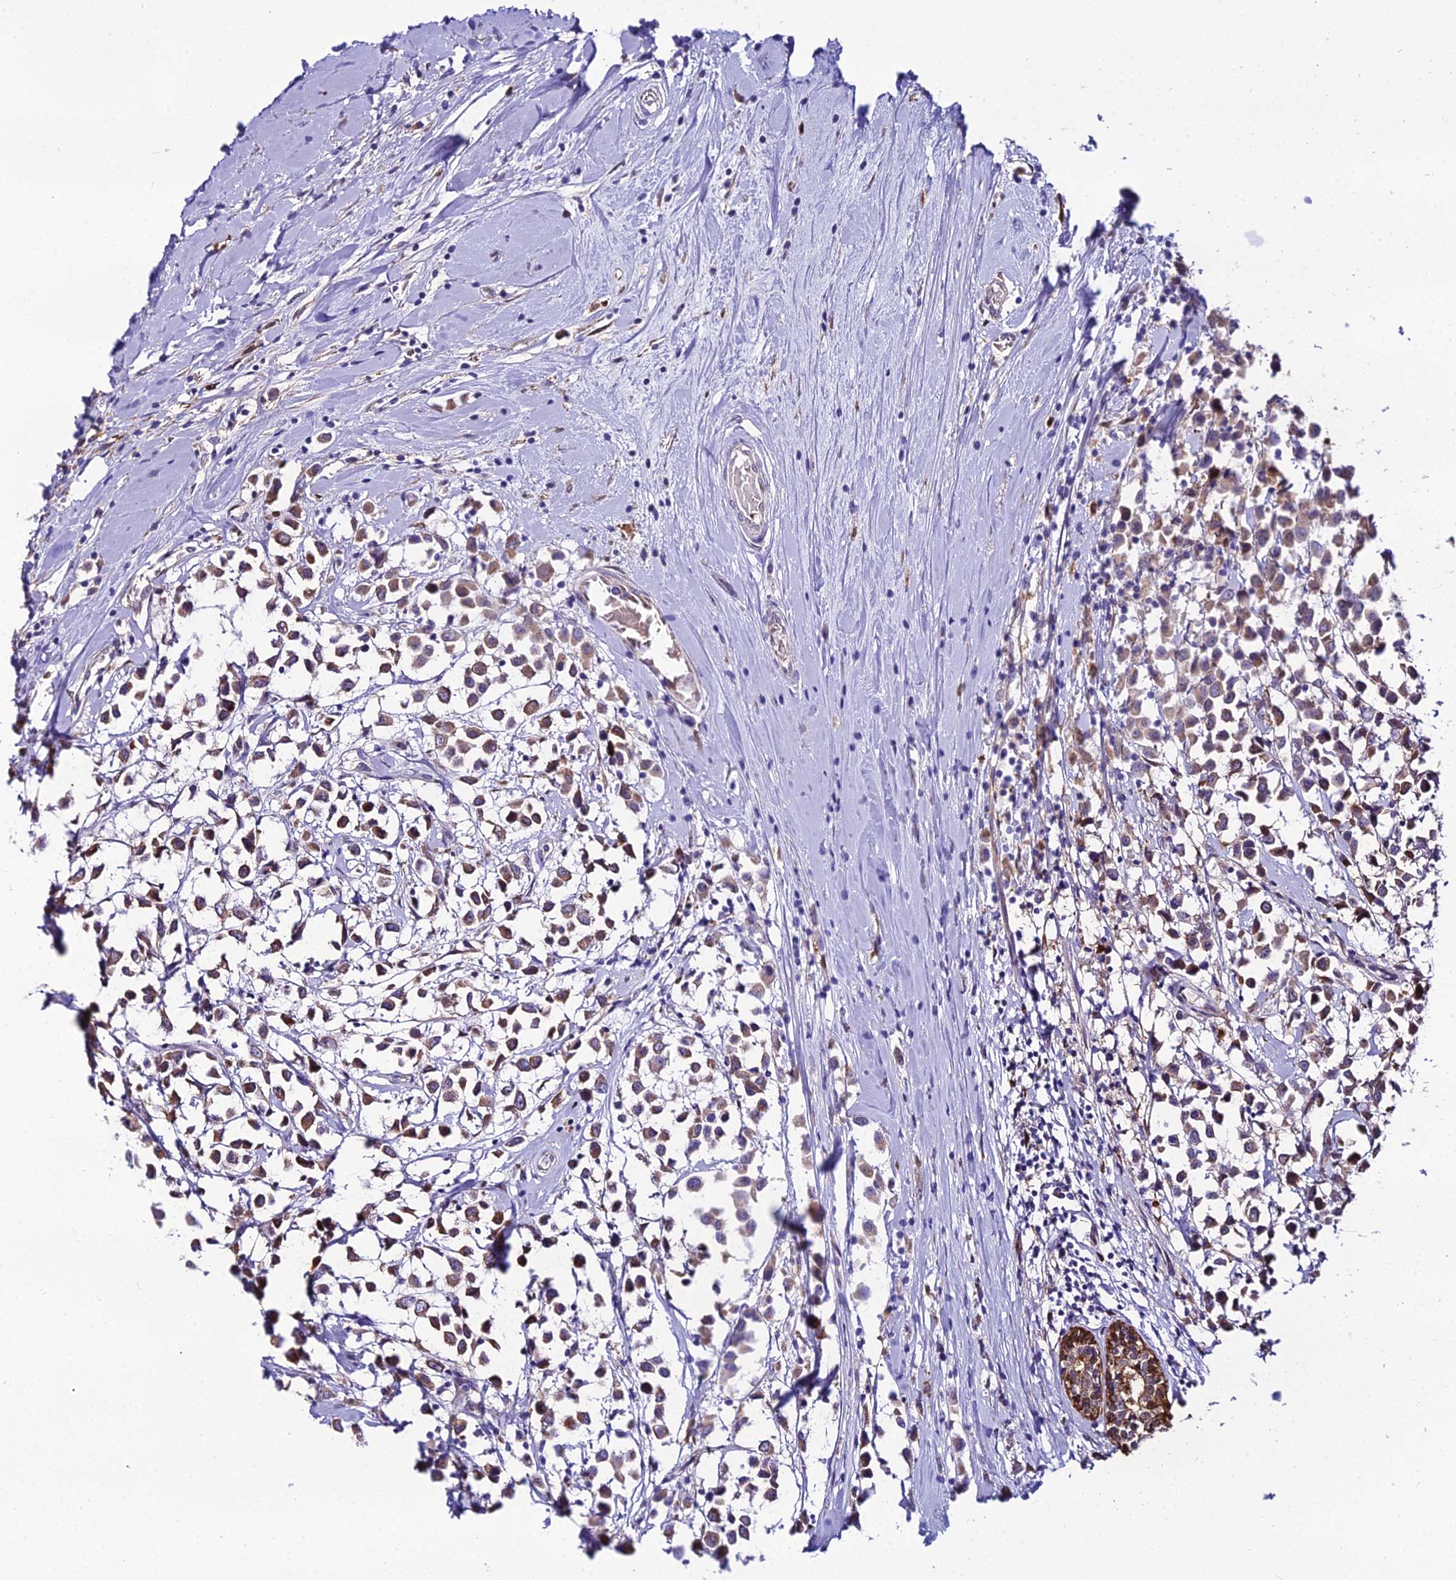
{"staining": {"intensity": "moderate", "quantity": ">75%", "location": "cytoplasmic/membranous"}, "tissue": "breast cancer", "cell_type": "Tumor cells", "image_type": "cancer", "snomed": [{"axis": "morphology", "description": "Duct carcinoma"}, {"axis": "topography", "description": "Breast"}], "caption": "Protein expression analysis of human breast cancer (intraductal carcinoma) reveals moderate cytoplasmic/membranous expression in approximately >75% of tumor cells.", "gene": "MB21D2", "patient": {"sex": "female", "age": 61}}